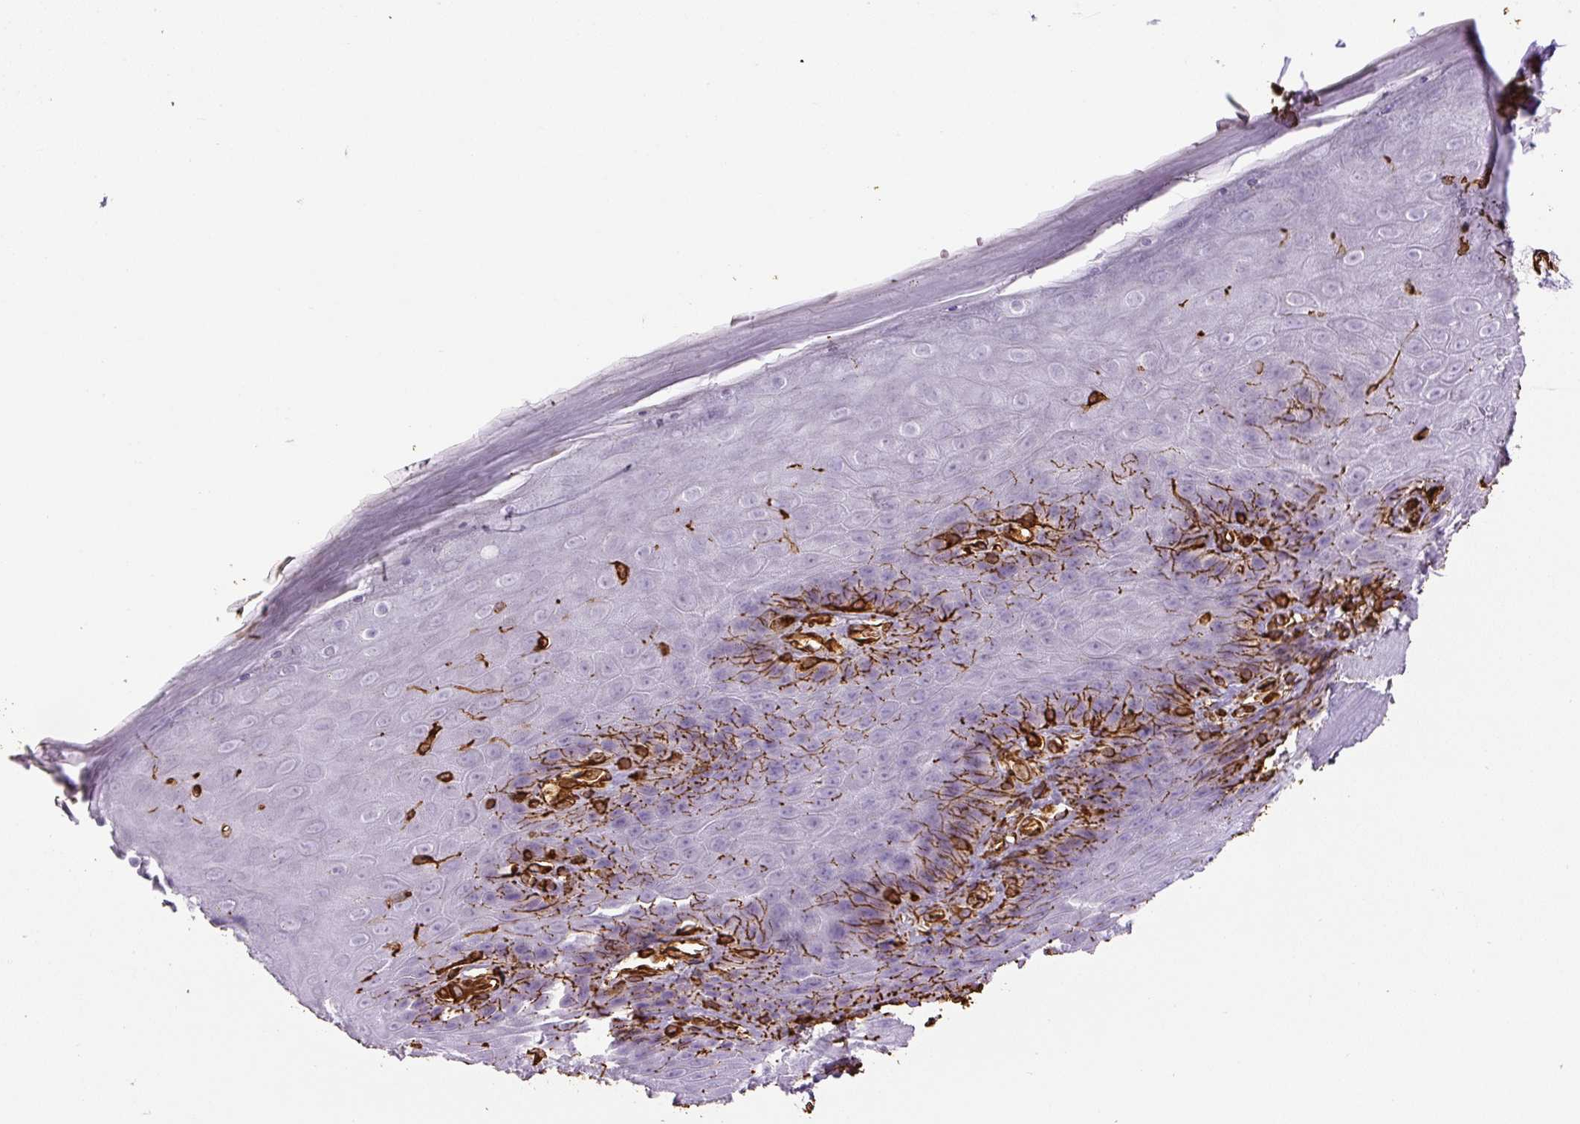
{"staining": {"intensity": "moderate", "quantity": "<25%", "location": "cytoplasmic/membranous"}, "tissue": "skin", "cell_type": "Epidermal cells", "image_type": "normal", "snomed": [{"axis": "morphology", "description": "Normal tissue, NOS"}, {"axis": "topography", "description": "Anal"}, {"axis": "topography", "description": "Peripheral nerve tissue"}], "caption": "Skin stained with DAB (3,3'-diaminobenzidine) immunohistochemistry (IHC) exhibits low levels of moderate cytoplasmic/membranous positivity in approximately <25% of epidermal cells. The staining was performed using DAB (3,3'-diaminobenzidine), with brown indicating positive protein expression. Nuclei are stained blue with hematoxylin.", "gene": "VIM", "patient": {"sex": "male", "age": 53}}